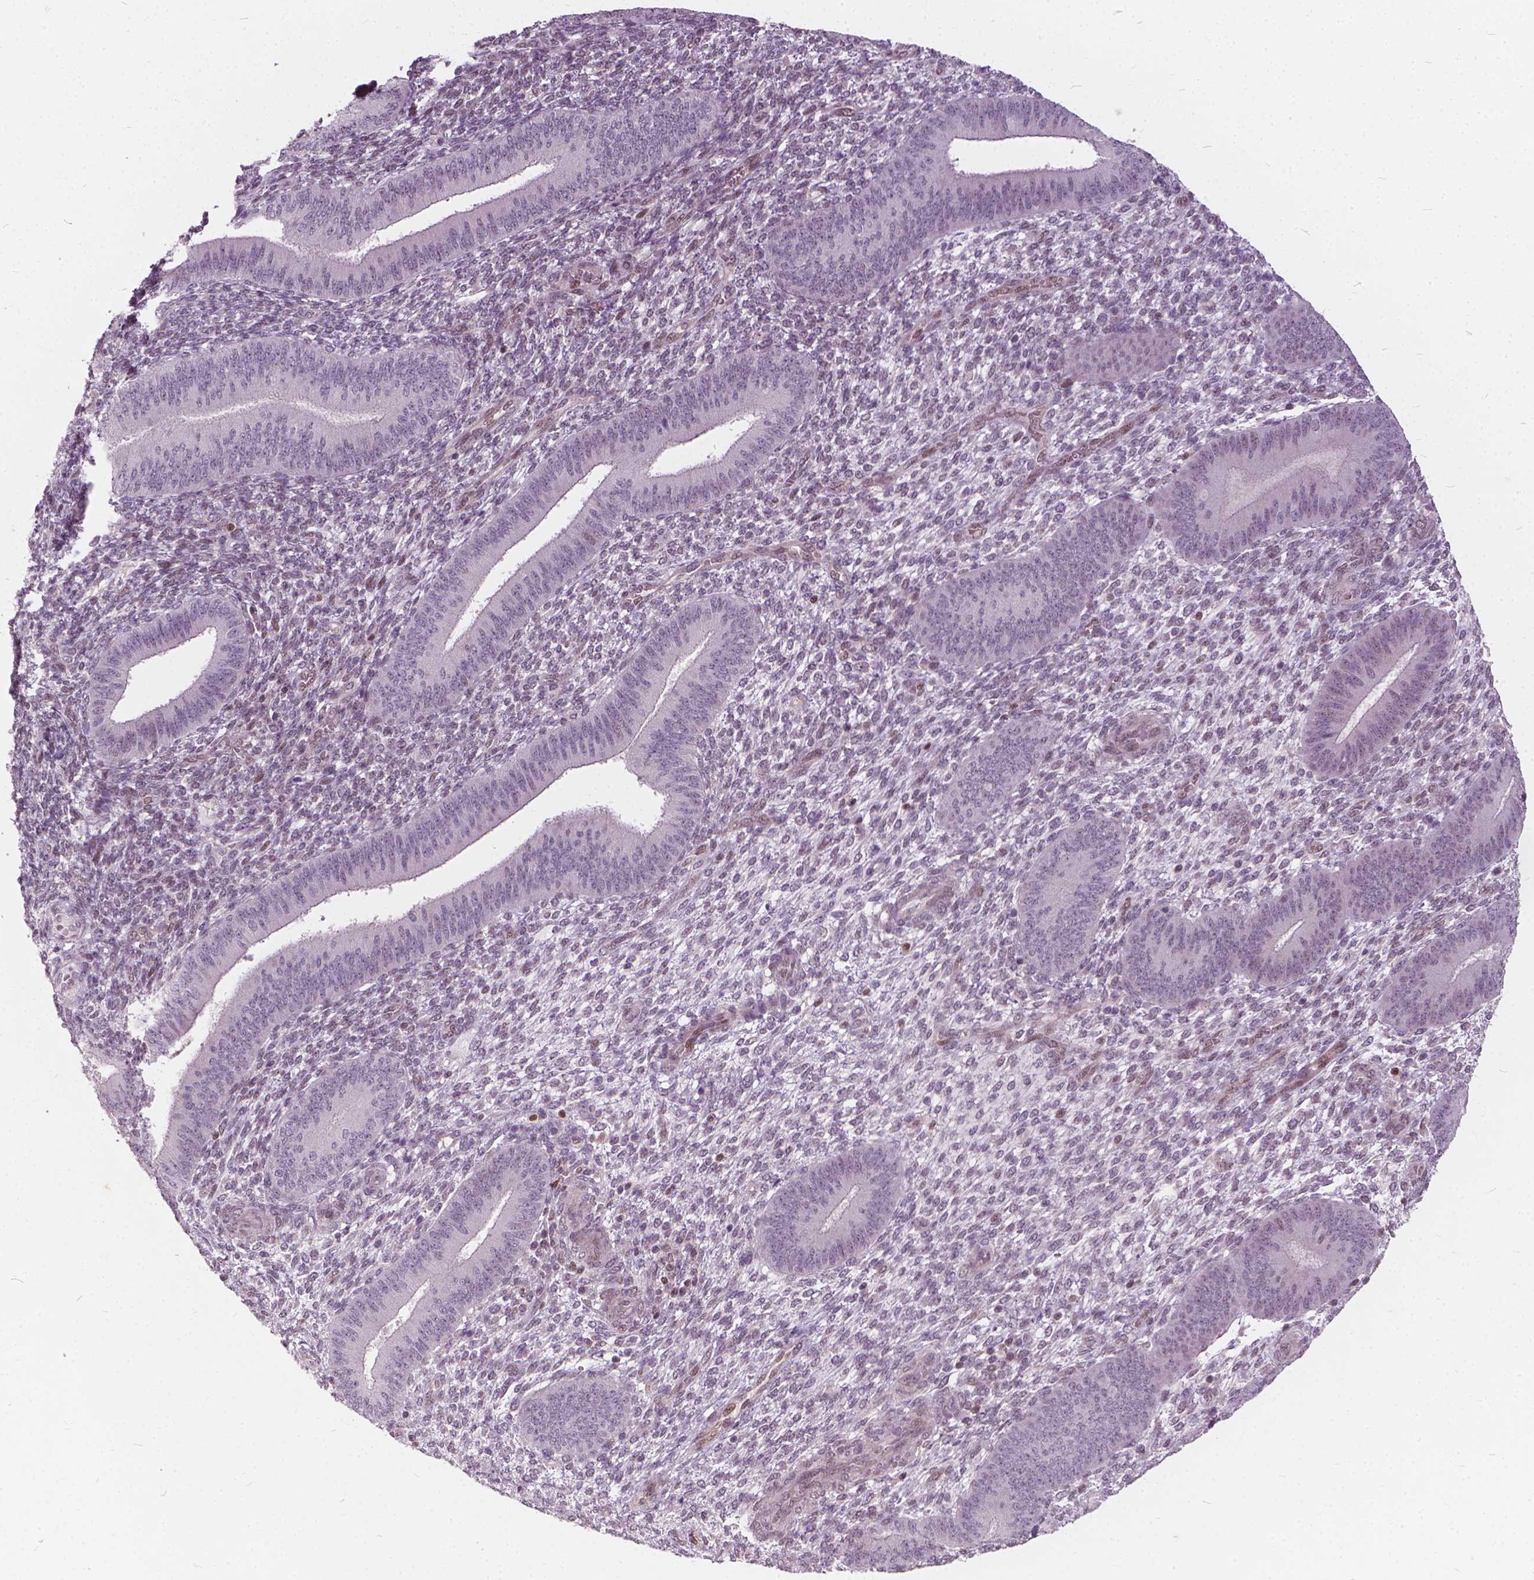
{"staining": {"intensity": "negative", "quantity": "none", "location": "none"}, "tissue": "endometrium", "cell_type": "Cells in endometrial stroma", "image_type": "normal", "snomed": [{"axis": "morphology", "description": "Normal tissue, NOS"}, {"axis": "topography", "description": "Endometrium"}], "caption": "IHC image of normal human endometrium stained for a protein (brown), which reveals no expression in cells in endometrial stroma.", "gene": "STAT5B", "patient": {"sex": "female", "age": 39}}